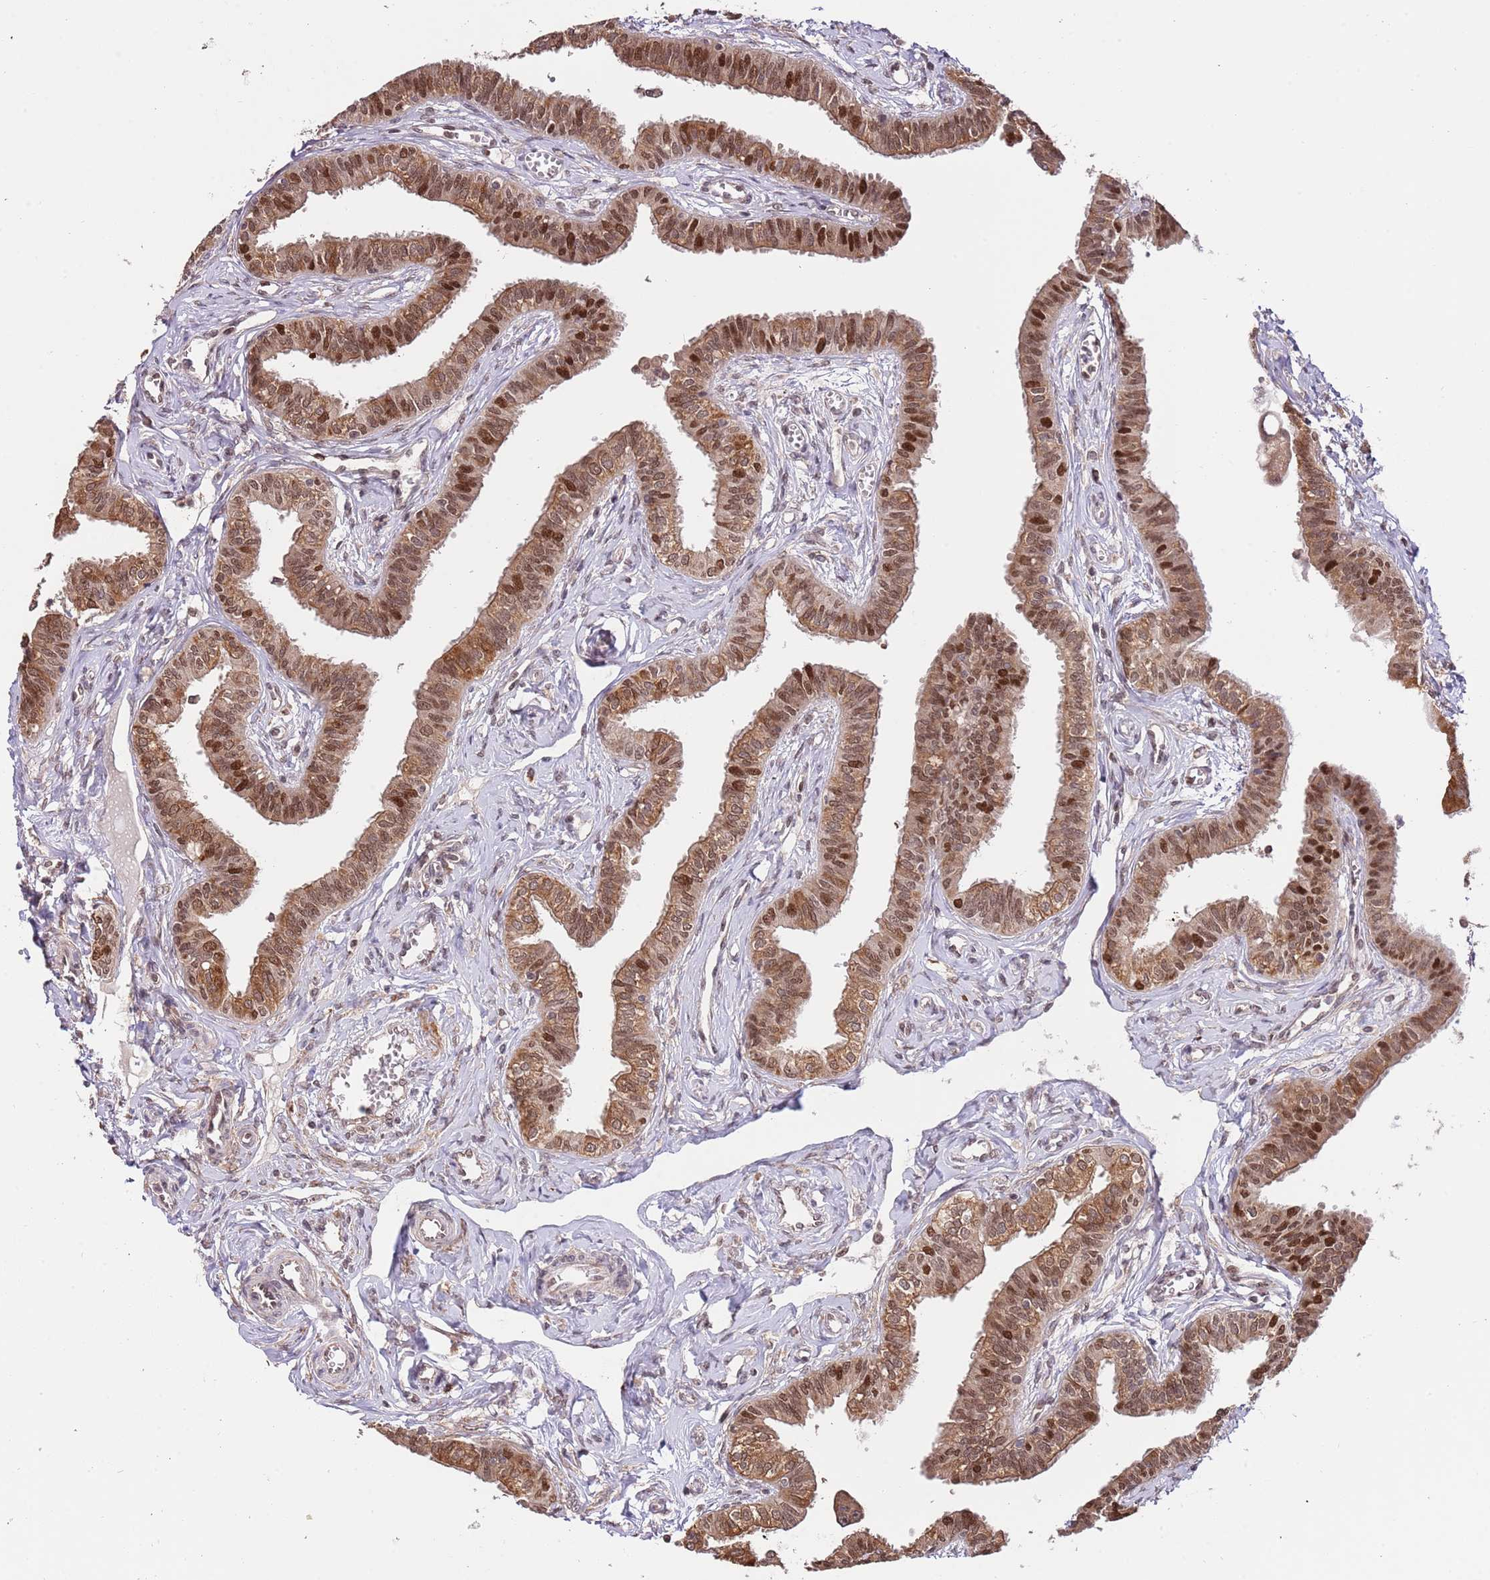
{"staining": {"intensity": "moderate", "quantity": ">75%", "location": "cytoplasmic/membranous,nuclear"}, "tissue": "fallopian tube", "cell_type": "Glandular cells", "image_type": "normal", "snomed": [{"axis": "morphology", "description": "Normal tissue, NOS"}, {"axis": "morphology", "description": "Carcinoma, NOS"}, {"axis": "topography", "description": "Fallopian tube"}, {"axis": "topography", "description": "Ovary"}], "caption": "IHC photomicrograph of unremarkable human fallopian tube stained for a protein (brown), which reveals medium levels of moderate cytoplasmic/membranous,nuclear staining in about >75% of glandular cells.", "gene": "RIF1", "patient": {"sex": "female", "age": 59}}